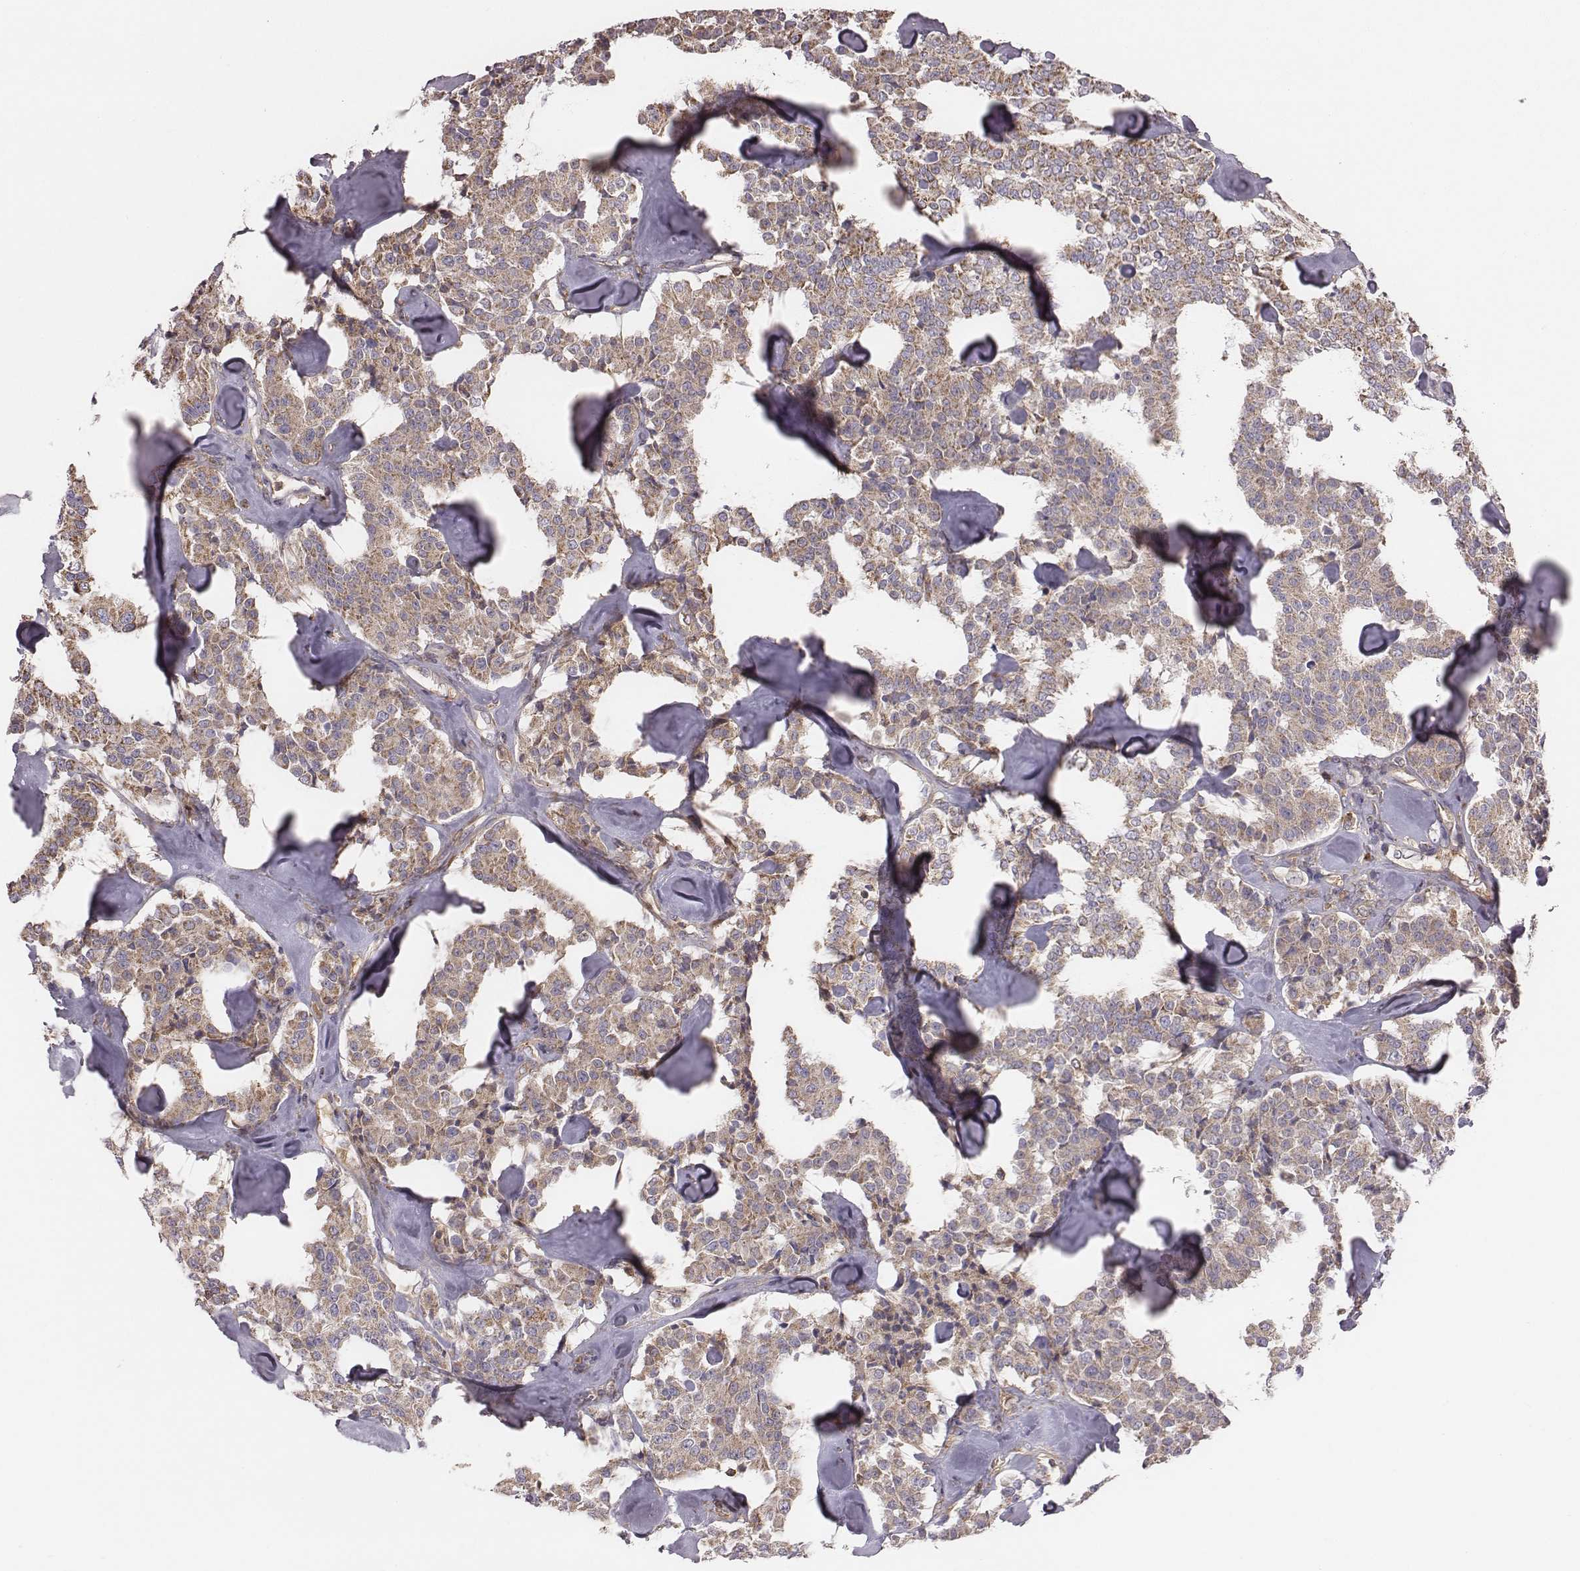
{"staining": {"intensity": "weak", "quantity": ">75%", "location": "cytoplasmic/membranous"}, "tissue": "carcinoid", "cell_type": "Tumor cells", "image_type": "cancer", "snomed": [{"axis": "morphology", "description": "Carcinoid, malignant, NOS"}, {"axis": "topography", "description": "Pancreas"}], "caption": "Protein staining shows weak cytoplasmic/membranous expression in approximately >75% of tumor cells in carcinoid.", "gene": "CAD", "patient": {"sex": "male", "age": 41}}